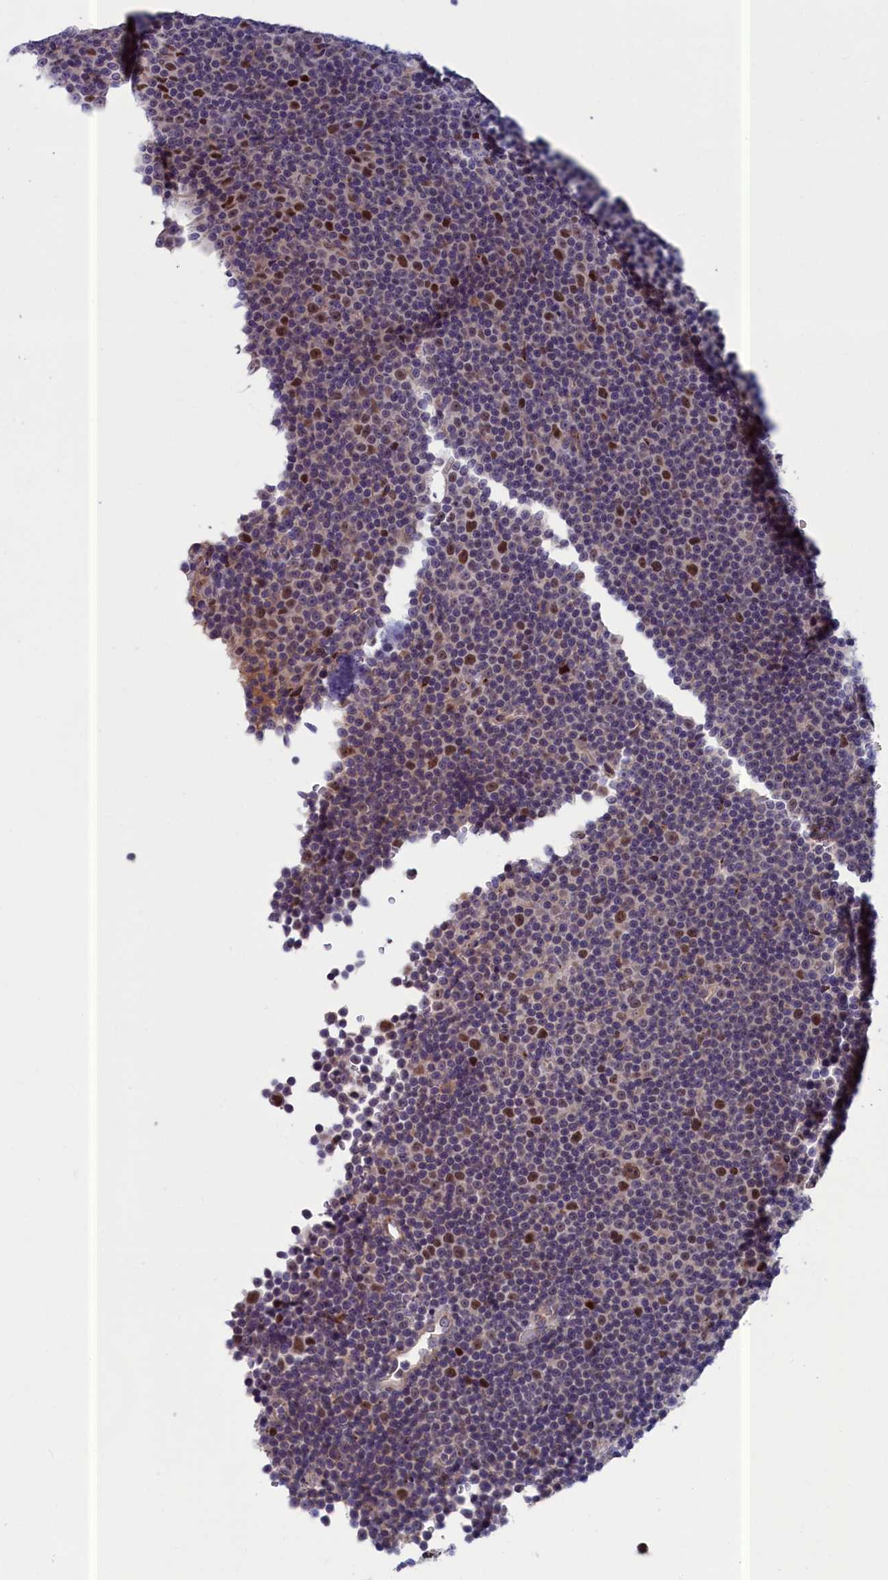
{"staining": {"intensity": "moderate", "quantity": "<25%", "location": "nuclear"}, "tissue": "lymphoma", "cell_type": "Tumor cells", "image_type": "cancer", "snomed": [{"axis": "morphology", "description": "Malignant lymphoma, non-Hodgkin's type, Low grade"}, {"axis": "topography", "description": "Lymph node"}], "caption": "Moderate nuclear expression for a protein is present in about <25% of tumor cells of malignant lymphoma, non-Hodgkin's type (low-grade) using immunohistochemistry (IHC).", "gene": "LIG1", "patient": {"sex": "female", "age": 67}}